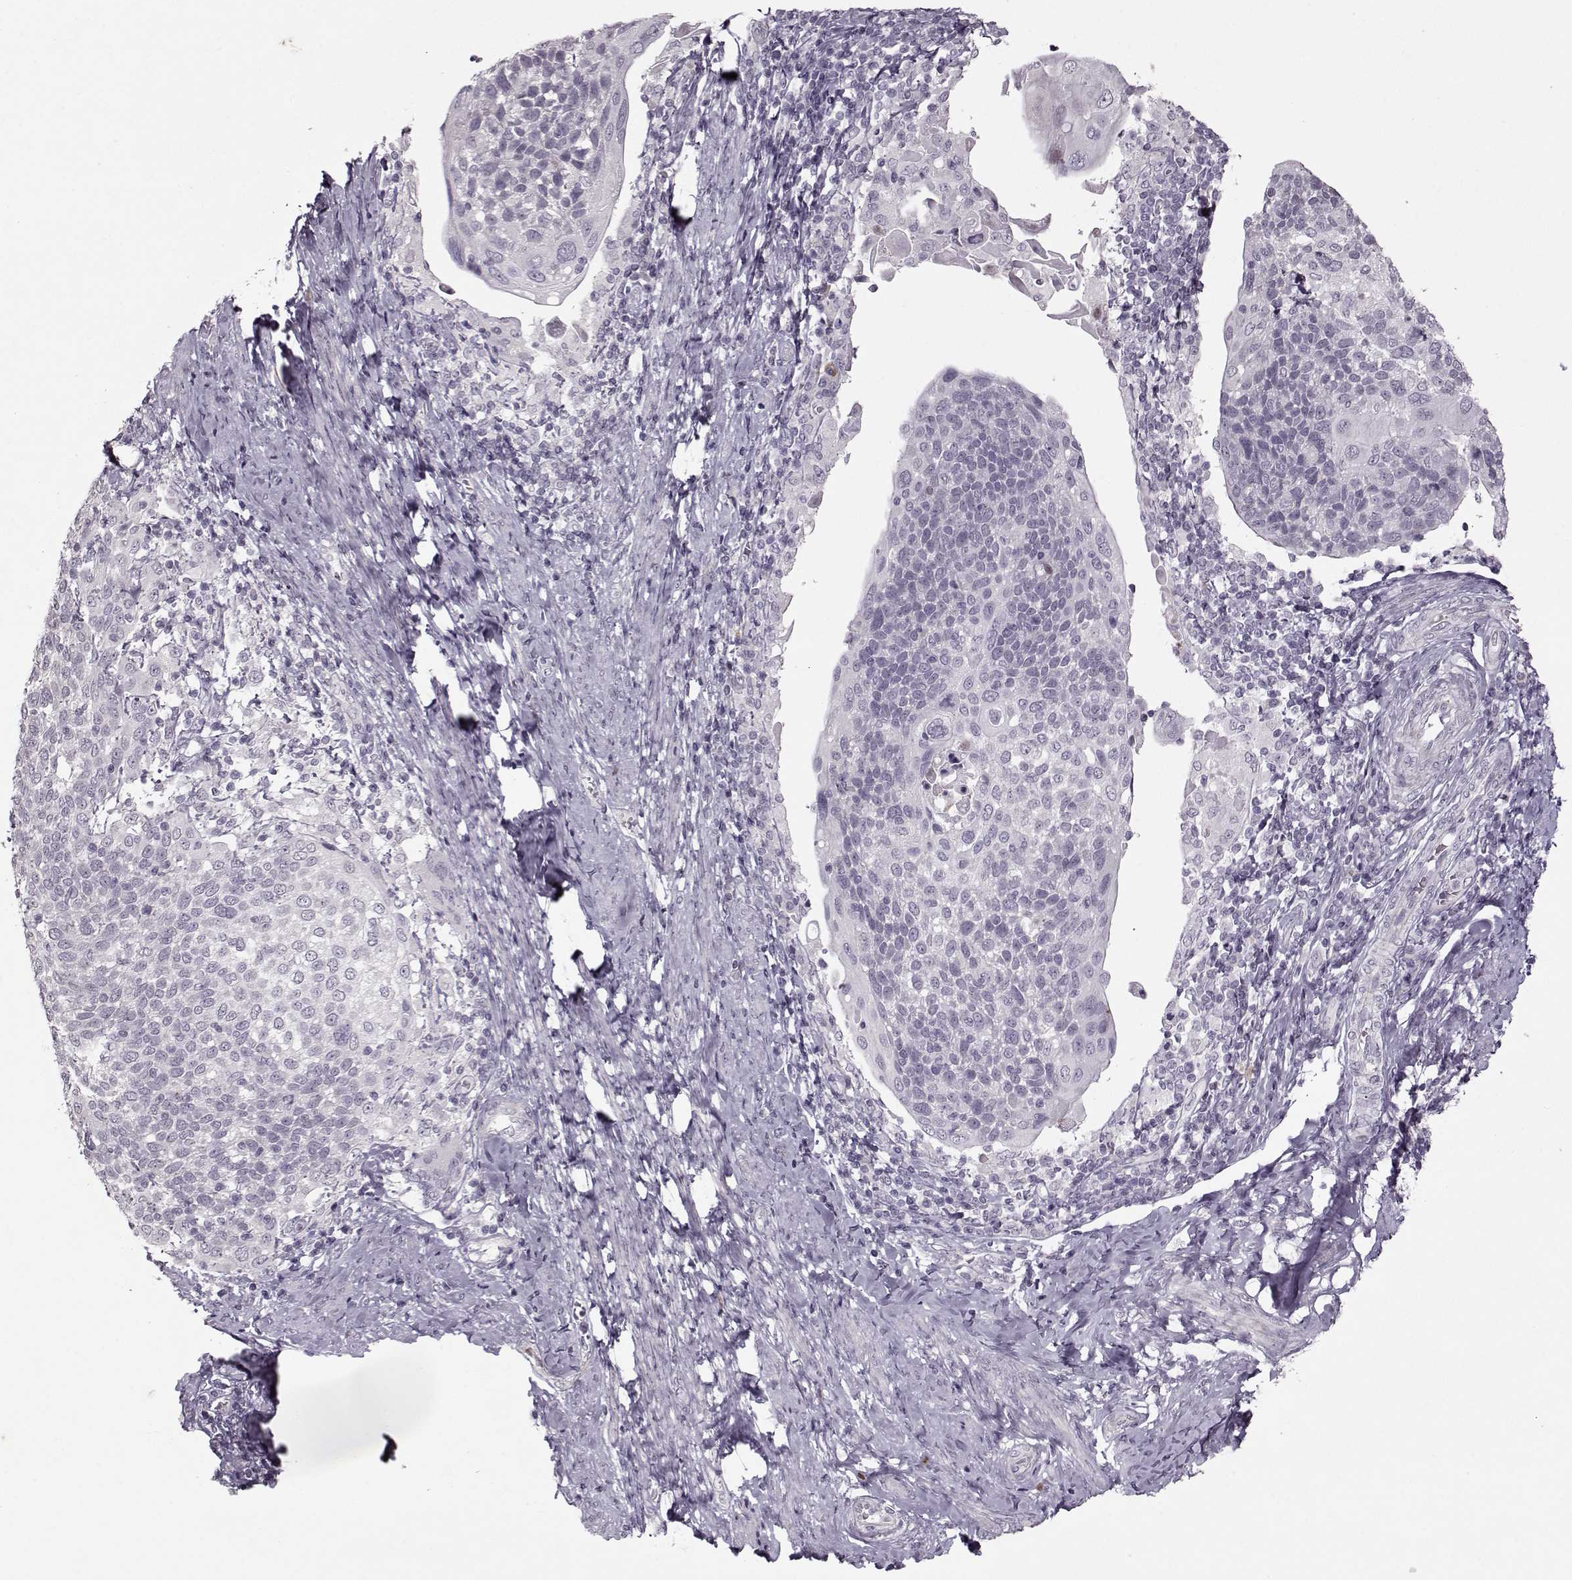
{"staining": {"intensity": "negative", "quantity": "none", "location": "none"}, "tissue": "cervical cancer", "cell_type": "Tumor cells", "image_type": "cancer", "snomed": [{"axis": "morphology", "description": "Squamous cell carcinoma, NOS"}, {"axis": "topography", "description": "Cervix"}], "caption": "Tumor cells show no significant protein positivity in cervical squamous cell carcinoma.", "gene": "KRT9", "patient": {"sex": "female", "age": 61}}